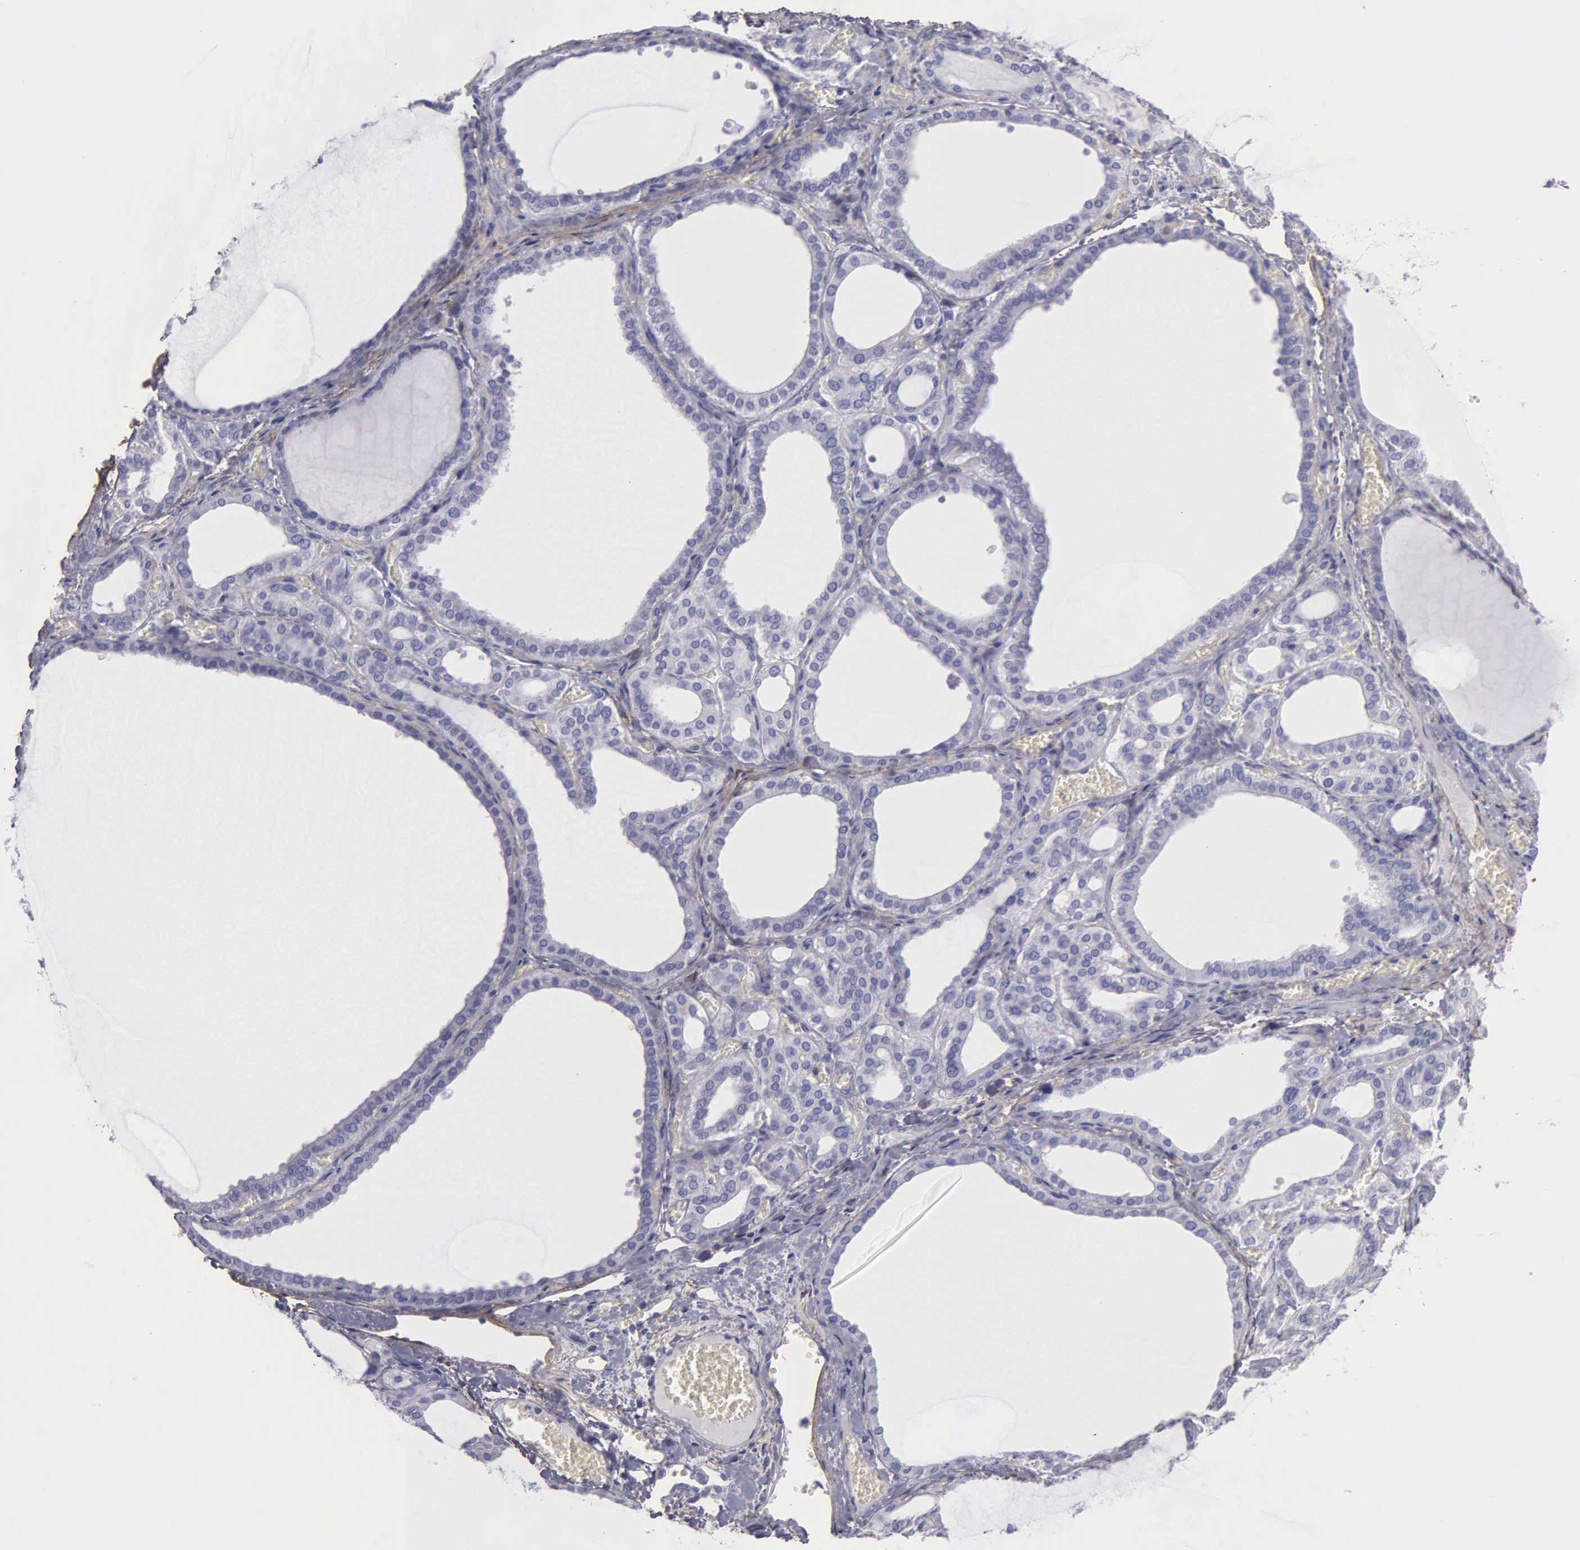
{"staining": {"intensity": "negative", "quantity": "none", "location": "none"}, "tissue": "thyroid gland", "cell_type": "Glandular cells", "image_type": "normal", "snomed": [{"axis": "morphology", "description": "Normal tissue, NOS"}, {"axis": "topography", "description": "Thyroid gland"}], "caption": "This is an immunohistochemistry micrograph of benign thyroid gland. There is no expression in glandular cells.", "gene": "FBLN5", "patient": {"sex": "female", "age": 55}}